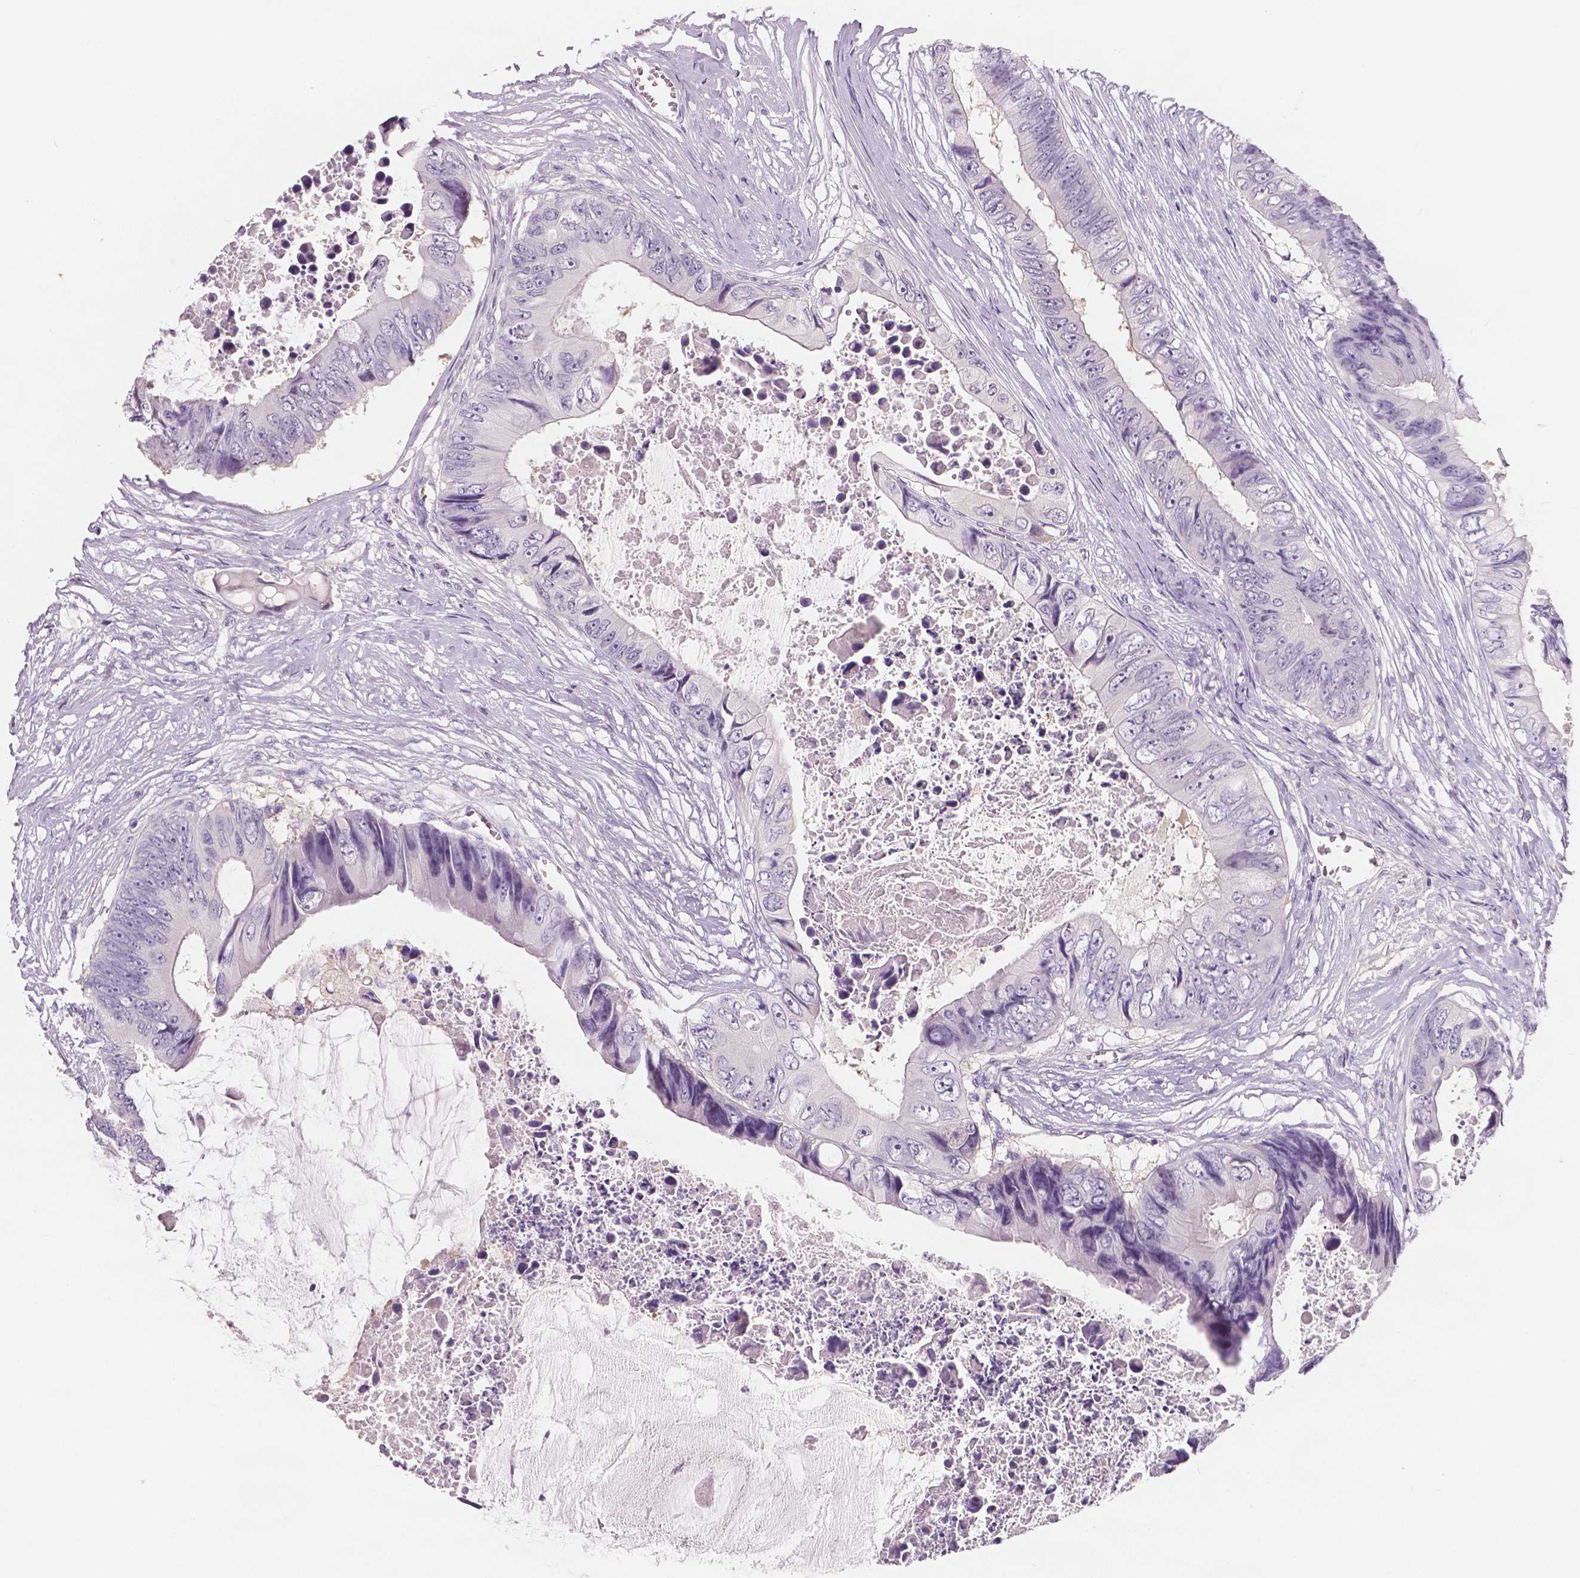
{"staining": {"intensity": "negative", "quantity": "none", "location": "none"}, "tissue": "colorectal cancer", "cell_type": "Tumor cells", "image_type": "cancer", "snomed": [{"axis": "morphology", "description": "Adenocarcinoma, NOS"}, {"axis": "topography", "description": "Rectum"}], "caption": "Immunohistochemistry (IHC) of human colorectal cancer (adenocarcinoma) shows no expression in tumor cells. Nuclei are stained in blue.", "gene": "APOA4", "patient": {"sex": "male", "age": 63}}